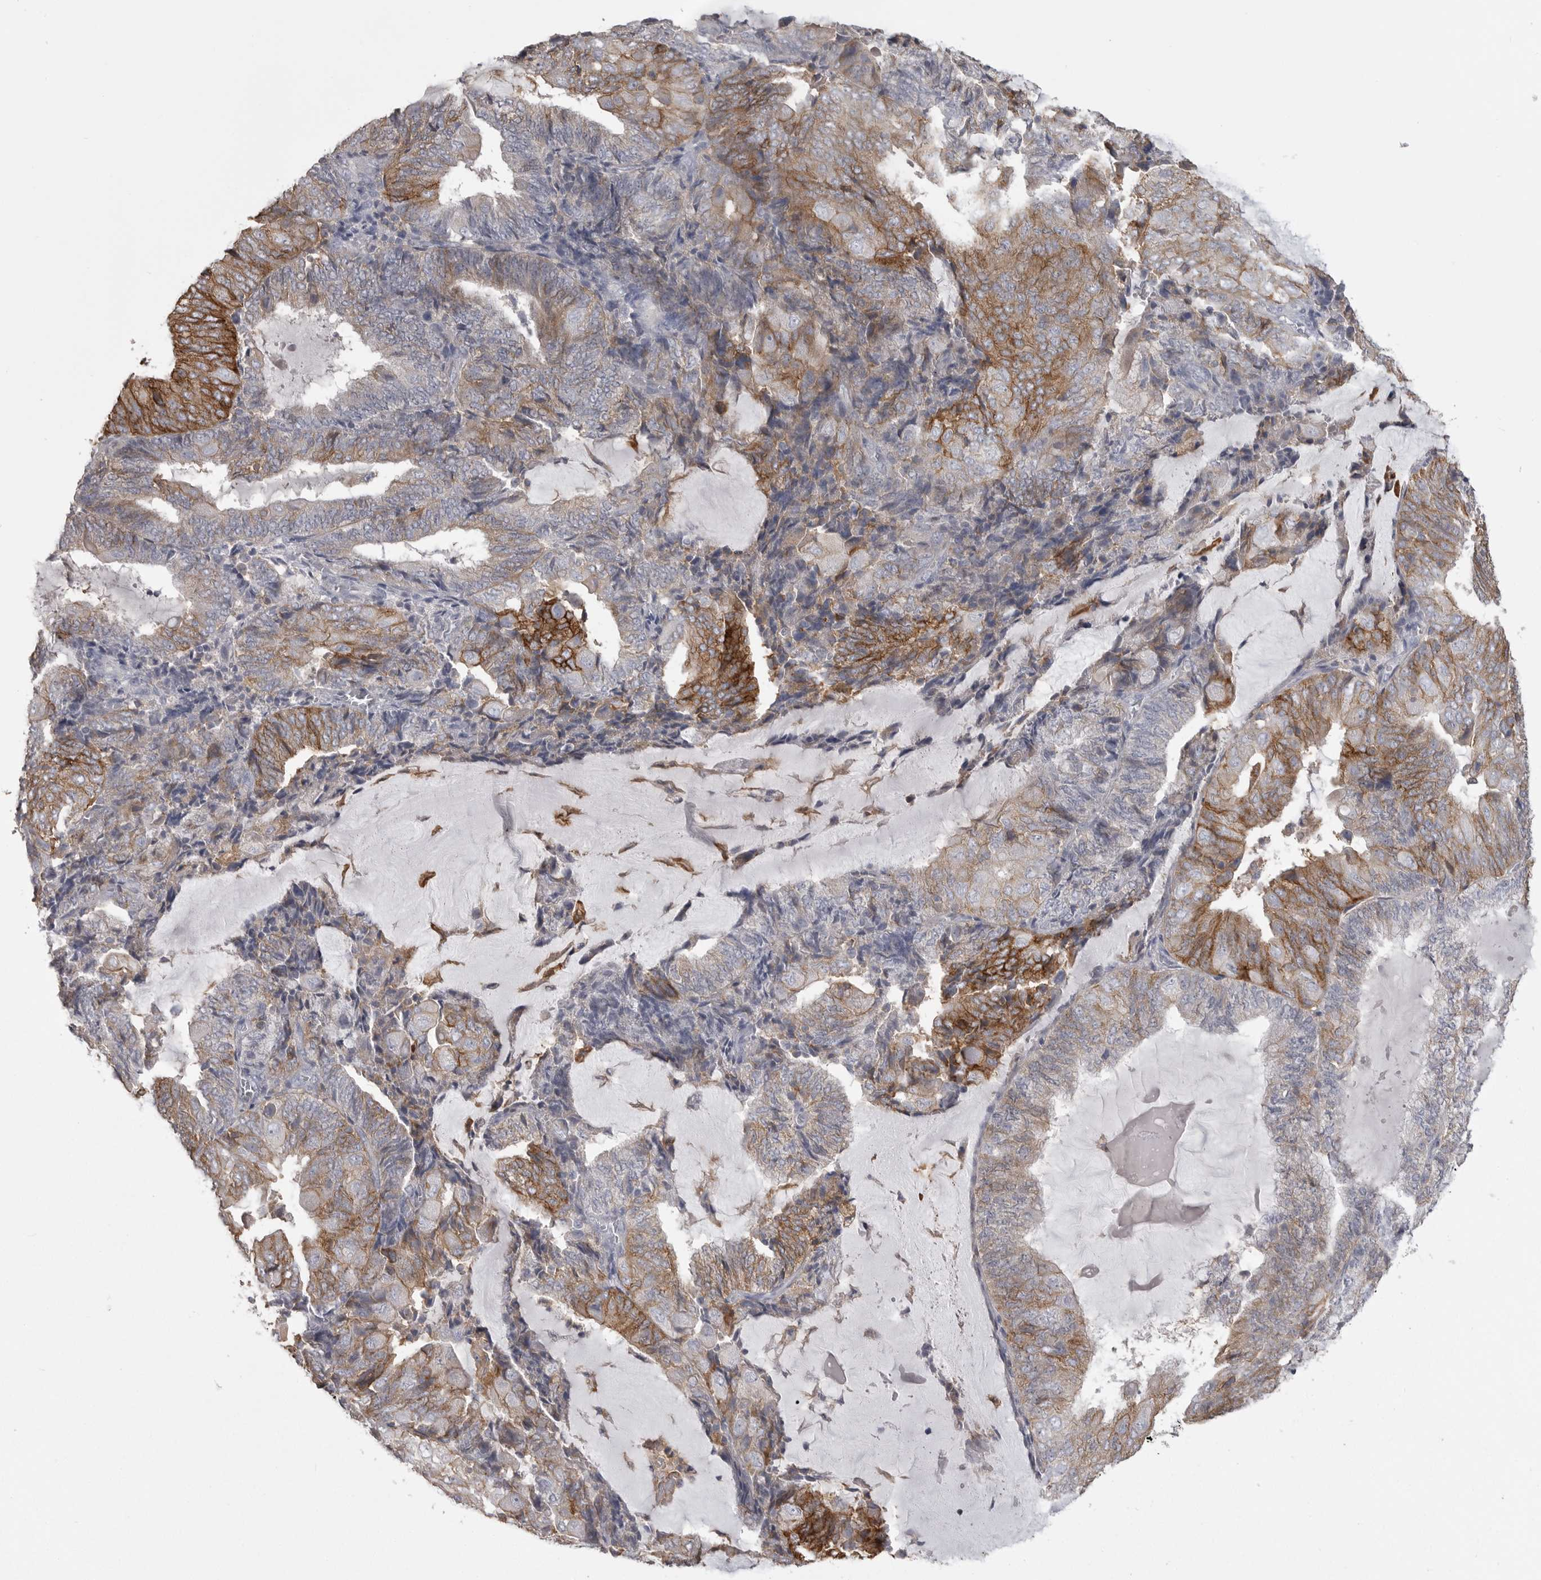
{"staining": {"intensity": "moderate", "quantity": "25%-75%", "location": "cytoplasmic/membranous"}, "tissue": "endometrial cancer", "cell_type": "Tumor cells", "image_type": "cancer", "snomed": [{"axis": "morphology", "description": "Adenocarcinoma, NOS"}, {"axis": "topography", "description": "Endometrium"}], "caption": "Immunohistochemical staining of human endometrial adenocarcinoma demonstrates moderate cytoplasmic/membranous protein positivity in approximately 25%-75% of tumor cells.", "gene": "CMTM6", "patient": {"sex": "female", "age": 81}}